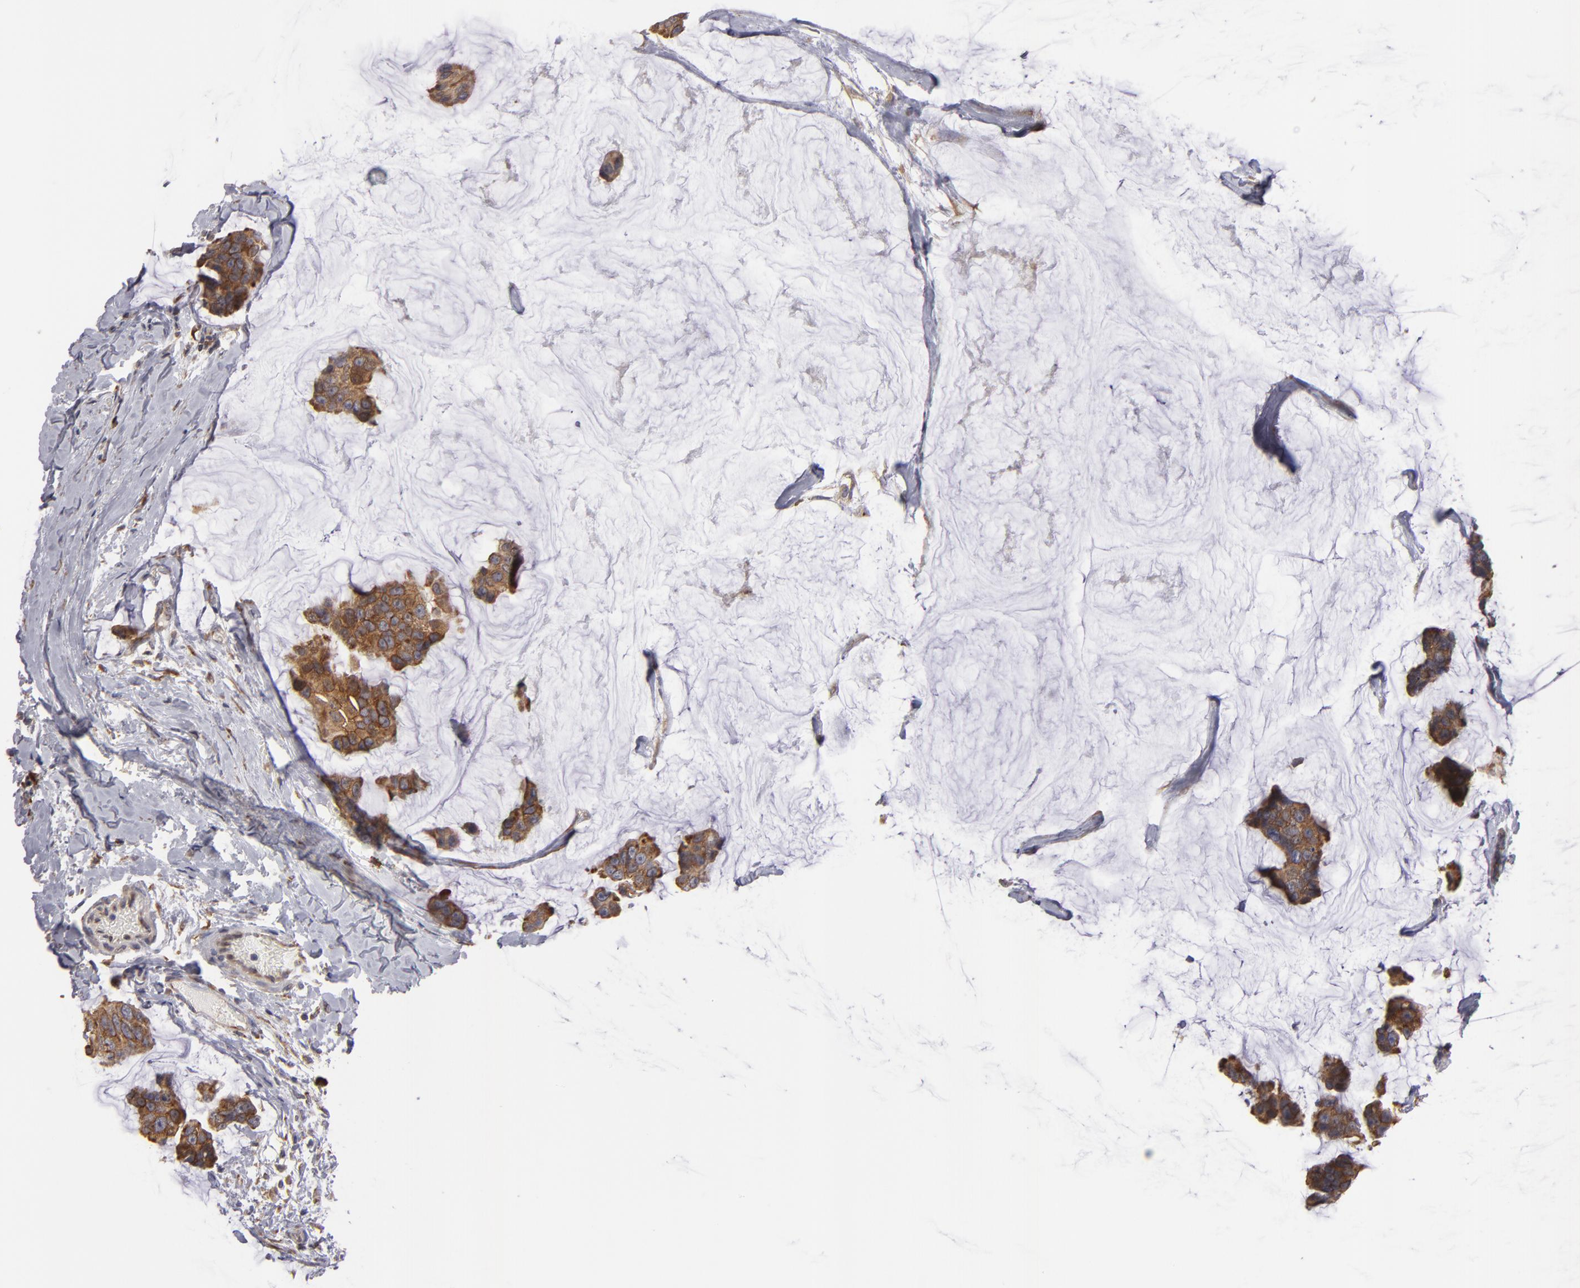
{"staining": {"intensity": "moderate", "quantity": ">75%", "location": "cytoplasmic/membranous"}, "tissue": "breast cancer", "cell_type": "Tumor cells", "image_type": "cancer", "snomed": [{"axis": "morphology", "description": "Normal tissue, NOS"}, {"axis": "morphology", "description": "Duct carcinoma"}, {"axis": "topography", "description": "Breast"}], "caption": "Moderate cytoplasmic/membranous expression for a protein is seen in approximately >75% of tumor cells of infiltrating ductal carcinoma (breast) using immunohistochemistry (IHC).", "gene": "SND1", "patient": {"sex": "female", "age": 50}}